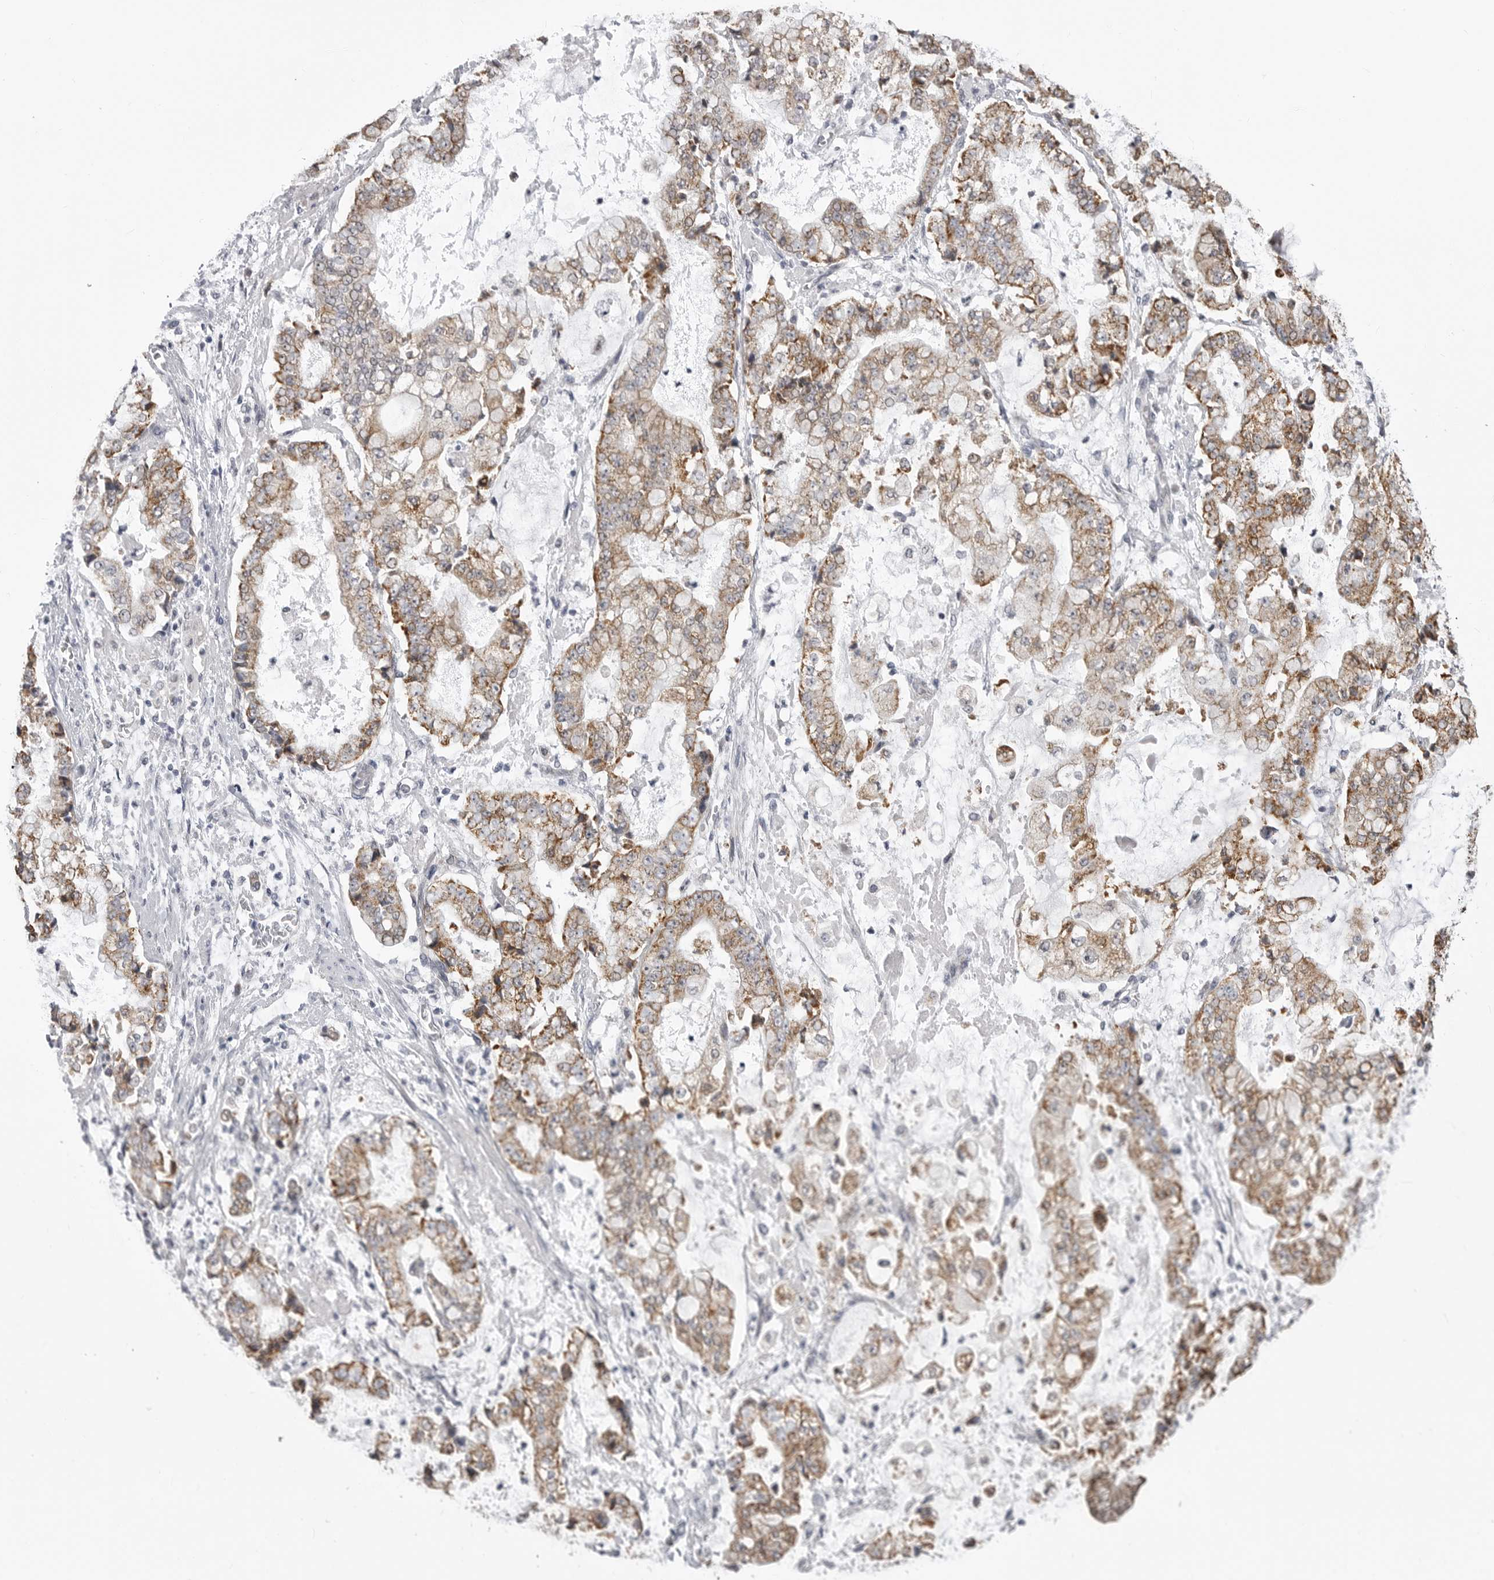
{"staining": {"intensity": "moderate", "quantity": ">75%", "location": "cytoplasmic/membranous"}, "tissue": "stomach cancer", "cell_type": "Tumor cells", "image_type": "cancer", "snomed": [{"axis": "morphology", "description": "Adenocarcinoma, NOS"}, {"axis": "topography", "description": "Stomach"}], "caption": "Stomach cancer (adenocarcinoma) tissue displays moderate cytoplasmic/membranous staining in about >75% of tumor cells", "gene": "FH", "patient": {"sex": "male", "age": 76}}